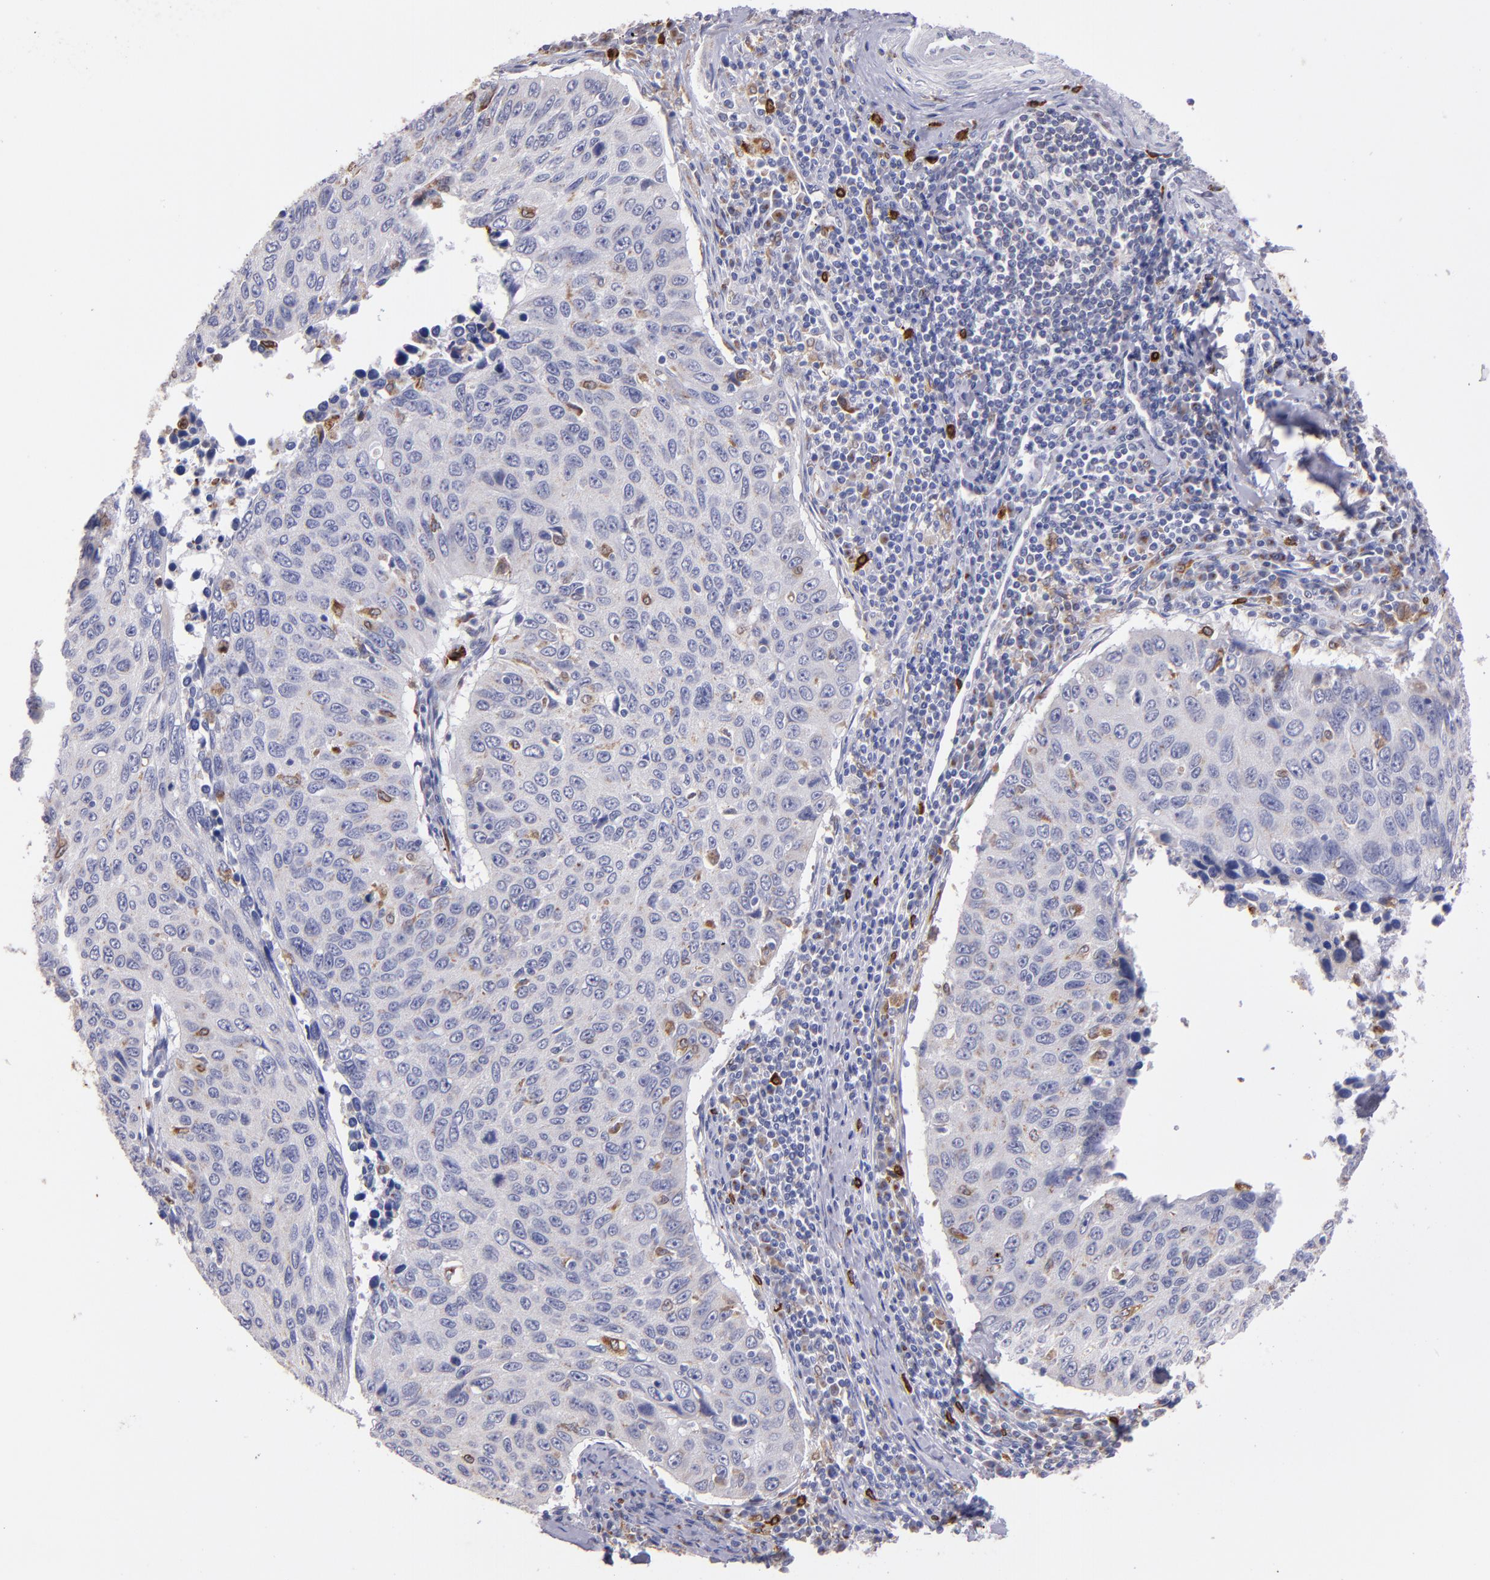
{"staining": {"intensity": "moderate", "quantity": "<25%", "location": "cytoplasmic/membranous"}, "tissue": "cervical cancer", "cell_type": "Tumor cells", "image_type": "cancer", "snomed": [{"axis": "morphology", "description": "Squamous cell carcinoma, NOS"}, {"axis": "topography", "description": "Cervix"}], "caption": "There is low levels of moderate cytoplasmic/membranous positivity in tumor cells of squamous cell carcinoma (cervical), as demonstrated by immunohistochemical staining (brown color).", "gene": "PTGS1", "patient": {"sex": "female", "age": 53}}